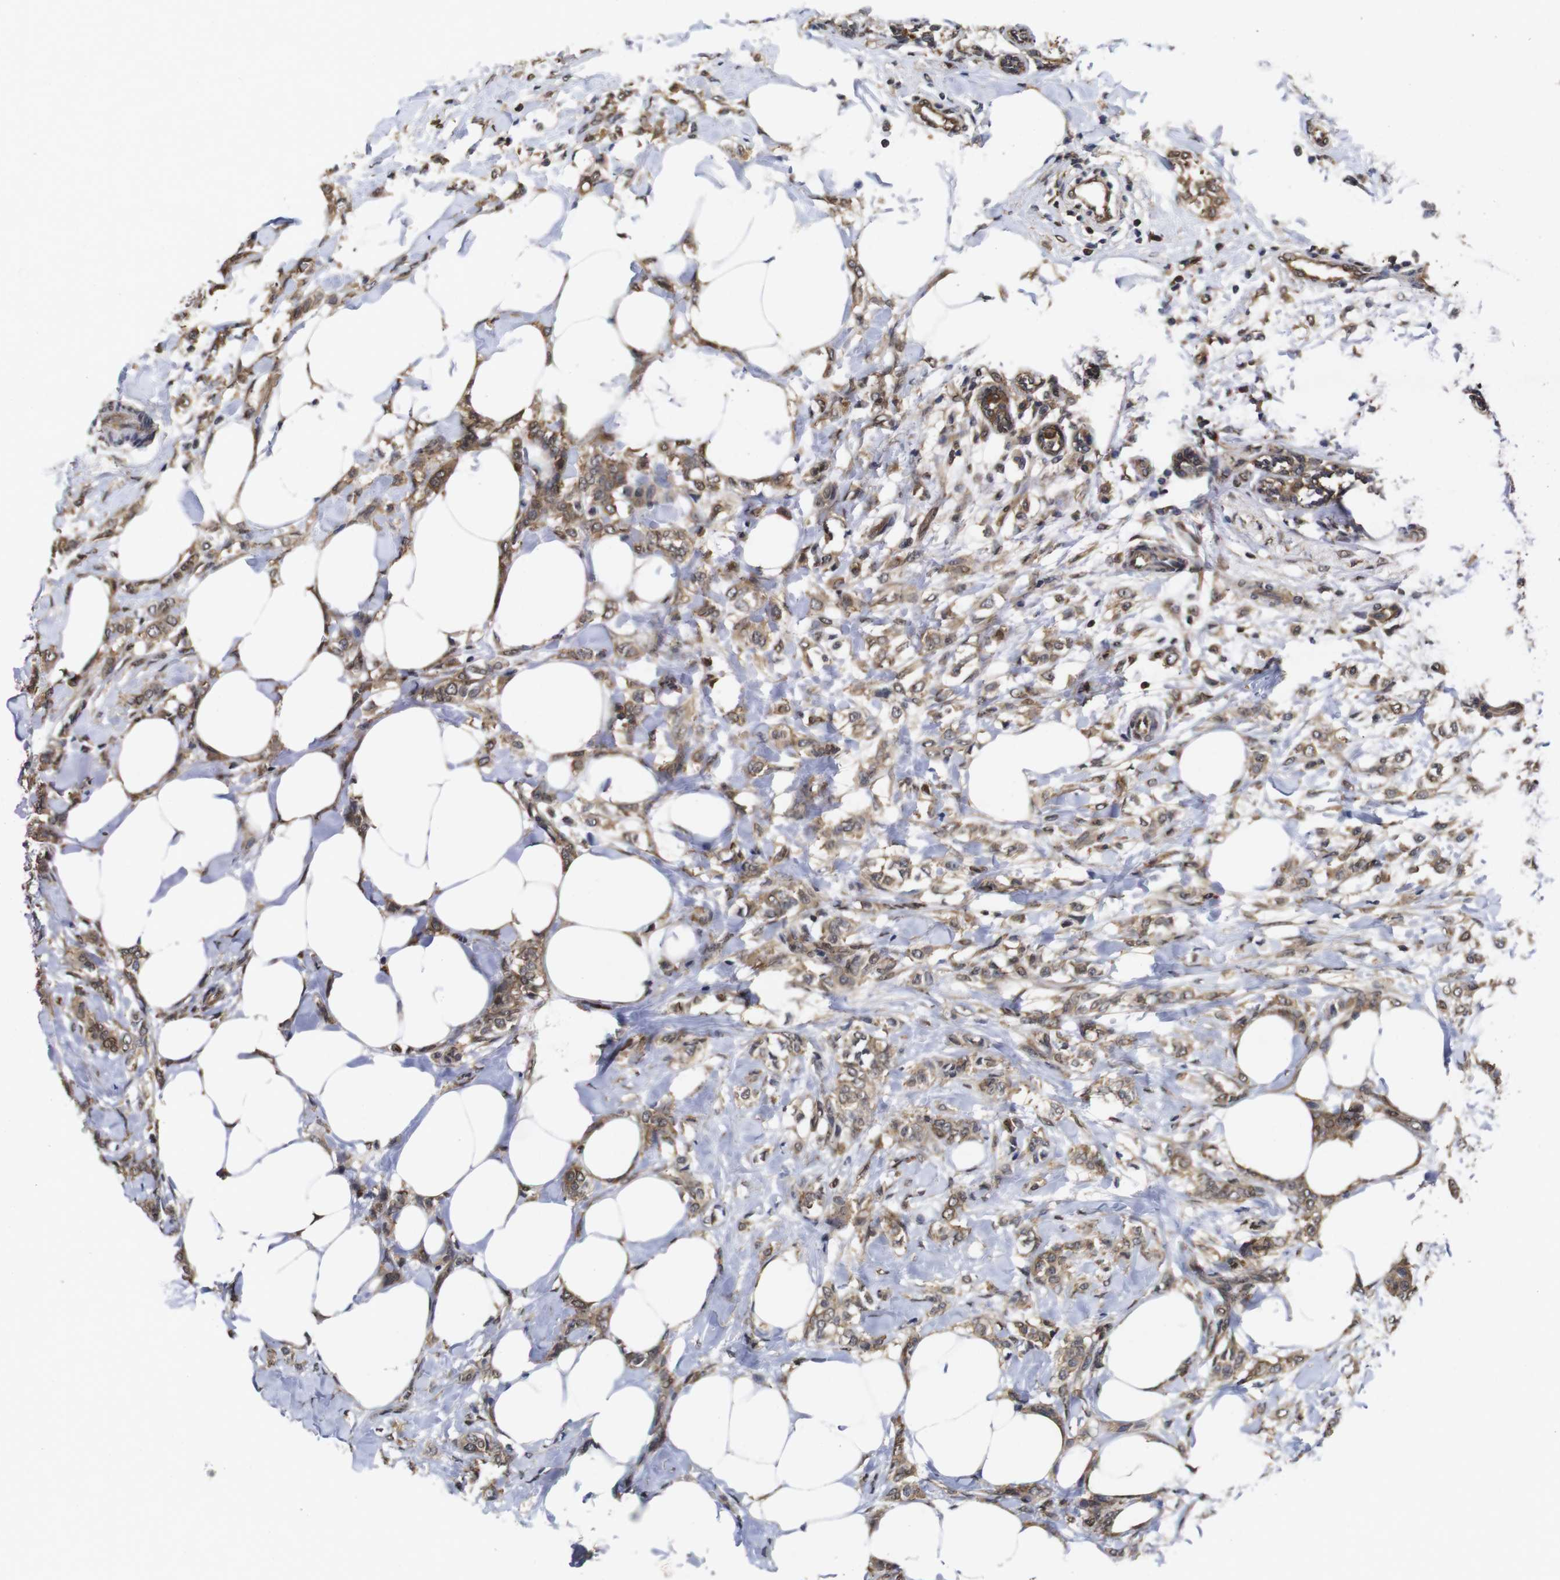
{"staining": {"intensity": "moderate", "quantity": ">75%", "location": "cytoplasmic/membranous"}, "tissue": "breast cancer", "cell_type": "Tumor cells", "image_type": "cancer", "snomed": [{"axis": "morphology", "description": "Lobular carcinoma, in situ"}, {"axis": "morphology", "description": "Lobular carcinoma"}, {"axis": "topography", "description": "Breast"}], "caption": "Lobular carcinoma (breast) stained for a protein exhibits moderate cytoplasmic/membranous positivity in tumor cells.", "gene": "SUMO3", "patient": {"sex": "female", "age": 41}}